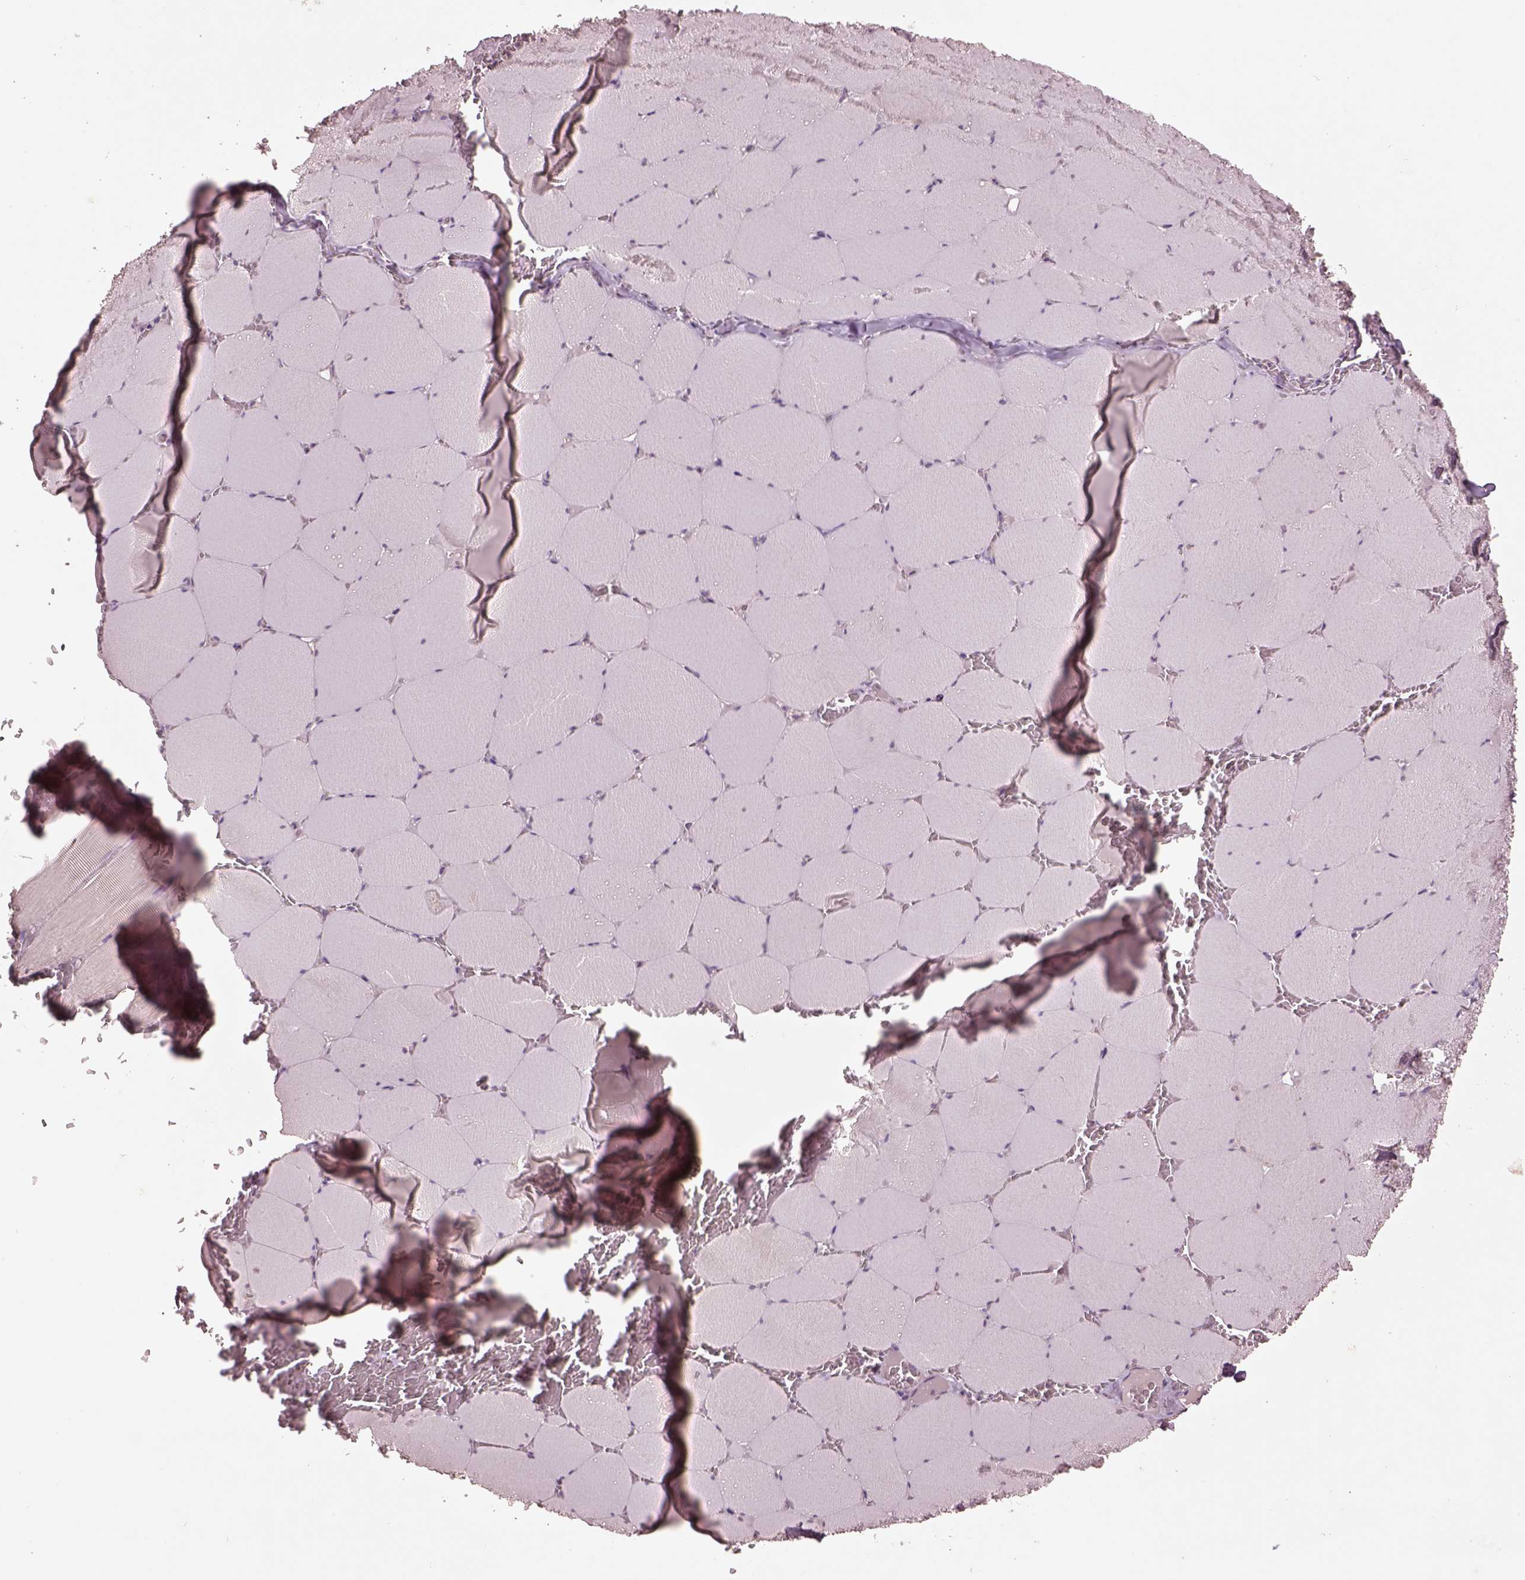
{"staining": {"intensity": "negative", "quantity": "none", "location": "none"}, "tissue": "skeletal muscle", "cell_type": "Myocytes", "image_type": "normal", "snomed": [{"axis": "morphology", "description": "Normal tissue, NOS"}, {"axis": "morphology", "description": "Malignant melanoma, Metastatic site"}, {"axis": "topography", "description": "Skeletal muscle"}], "caption": "A high-resolution photomicrograph shows IHC staining of benign skeletal muscle, which displays no significant staining in myocytes.", "gene": "KCNIP3", "patient": {"sex": "male", "age": 50}}